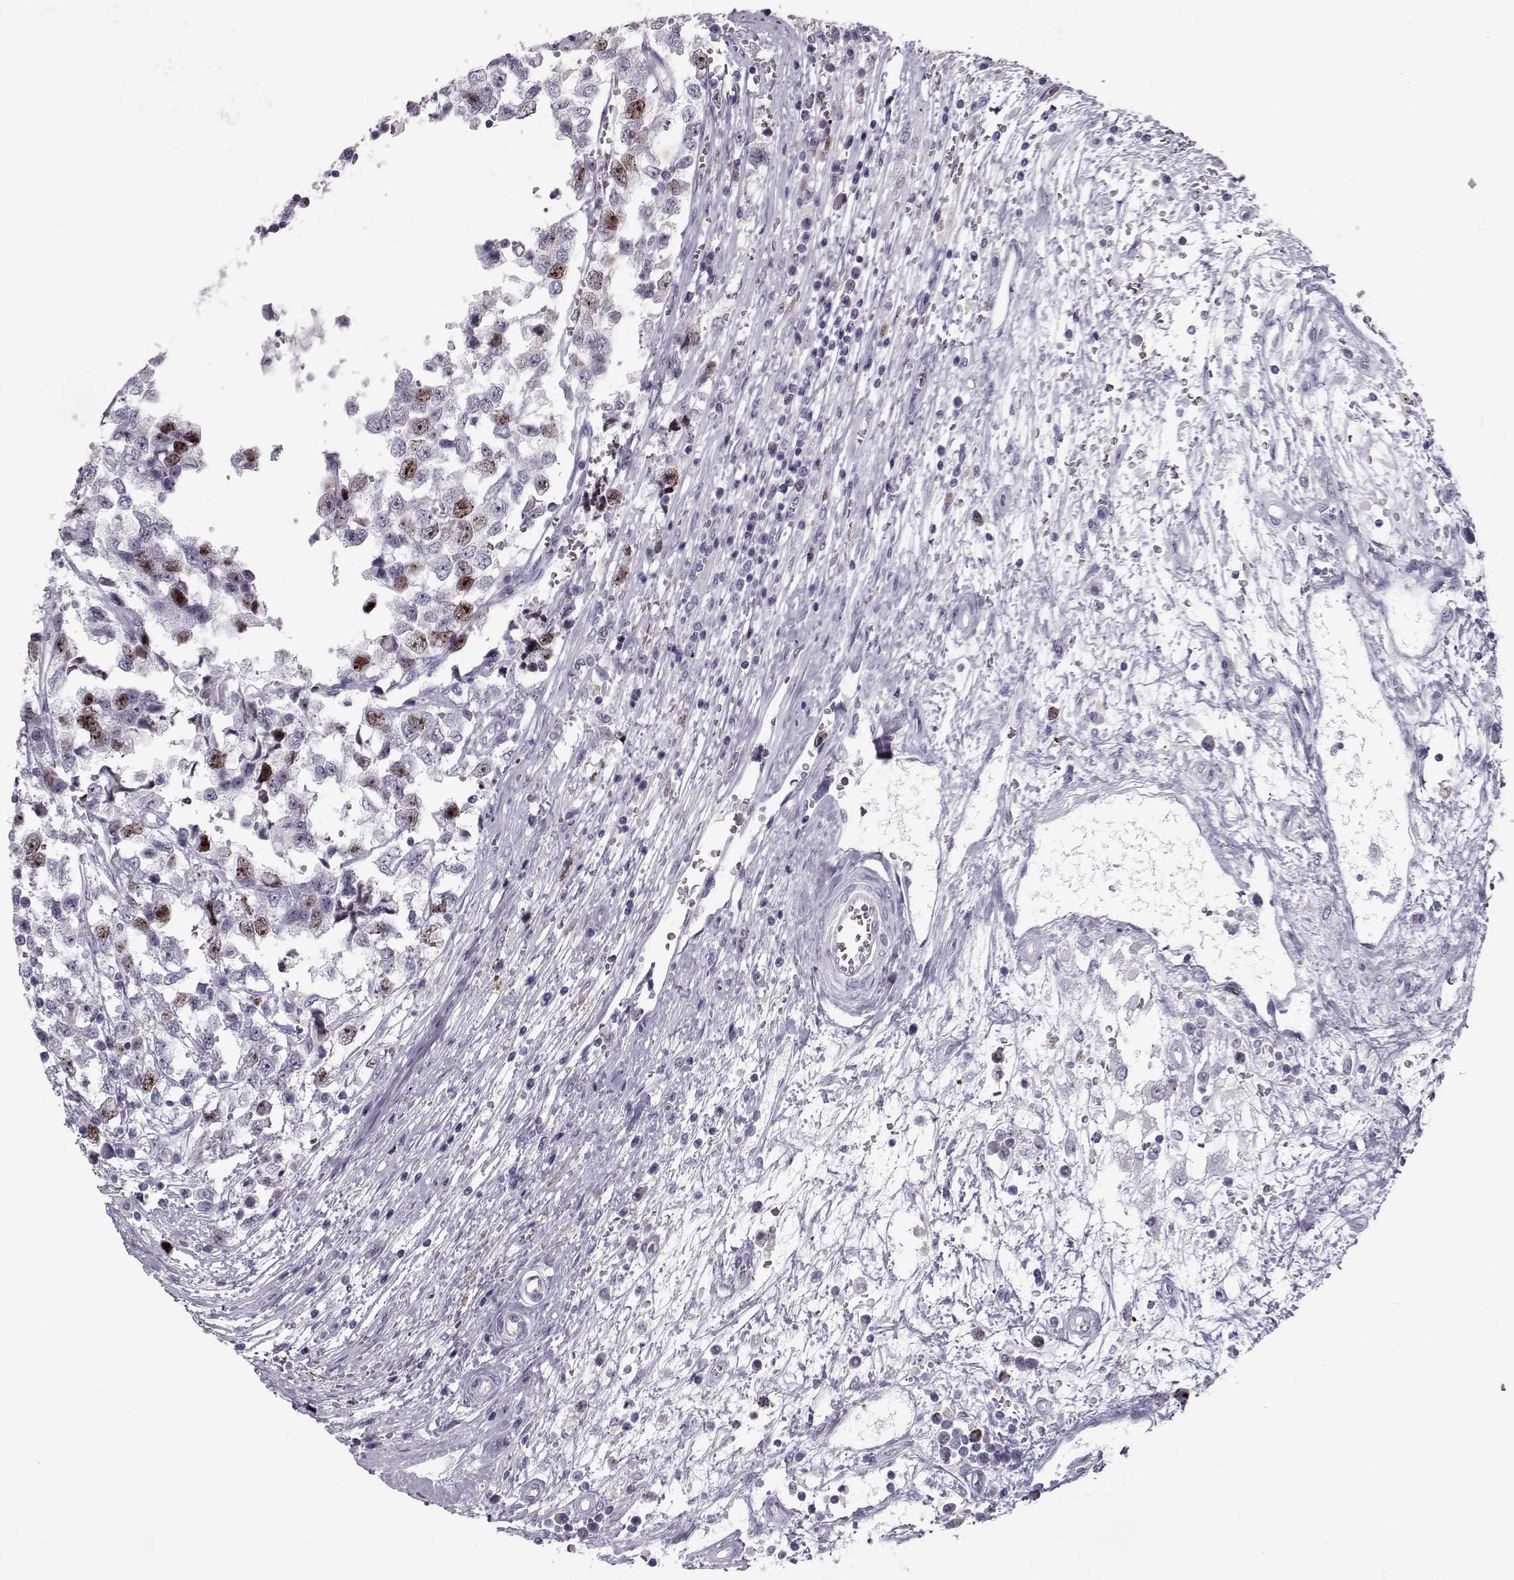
{"staining": {"intensity": "moderate", "quantity": "<25%", "location": "nuclear"}, "tissue": "testis cancer", "cell_type": "Tumor cells", "image_type": "cancer", "snomed": [{"axis": "morphology", "description": "Normal tissue, NOS"}, {"axis": "morphology", "description": "Seminoma, NOS"}, {"axis": "topography", "description": "Testis"}, {"axis": "topography", "description": "Epididymis"}], "caption": "Protein analysis of seminoma (testis) tissue demonstrates moderate nuclear expression in about <25% of tumor cells.", "gene": "SGO1", "patient": {"sex": "male", "age": 34}}